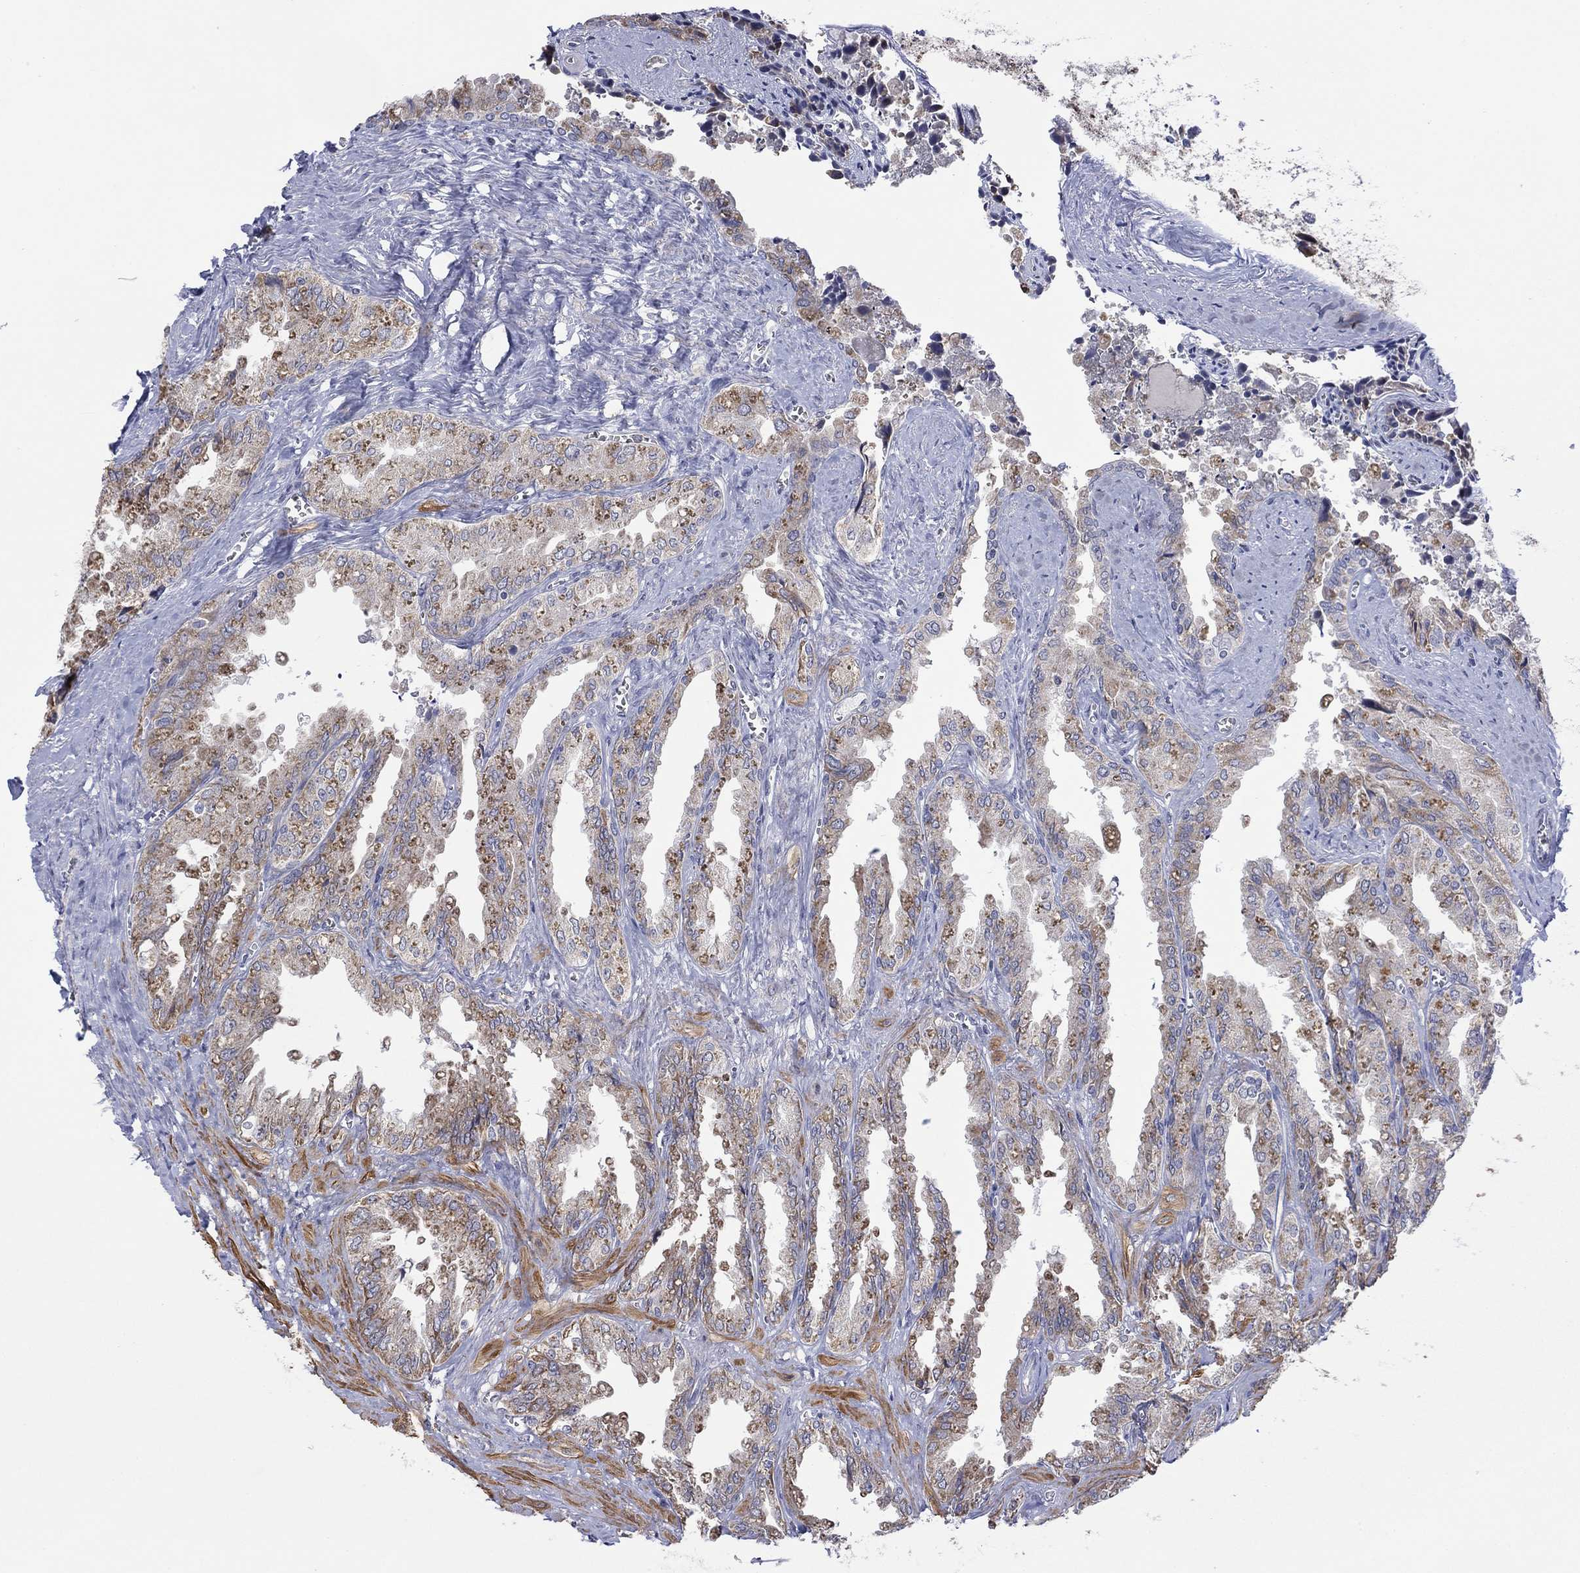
{"staining": {"intensity": "moderate", "quantity": "25%-75%", "location": "cytoplasmic/membranous"}, "tissue": "seminal vesicle", "cell_type": "Glandular cells", "image_type": "normal", "snomed": [{"axis": "morphology", "description": "Normal tissue, NOS"}, {"axis": "topography", "description": "Seminal veicle"}], "caption": "A histopathology image showing moderate cytoplasmic/membranous positivity in about 25%-75% of glandular cells in unremarkable seminal vesicle, as visualized by brown immunohistochemical staining.", "gene": "MTRFR", "patient": {"sex": "male", "age": 67}}